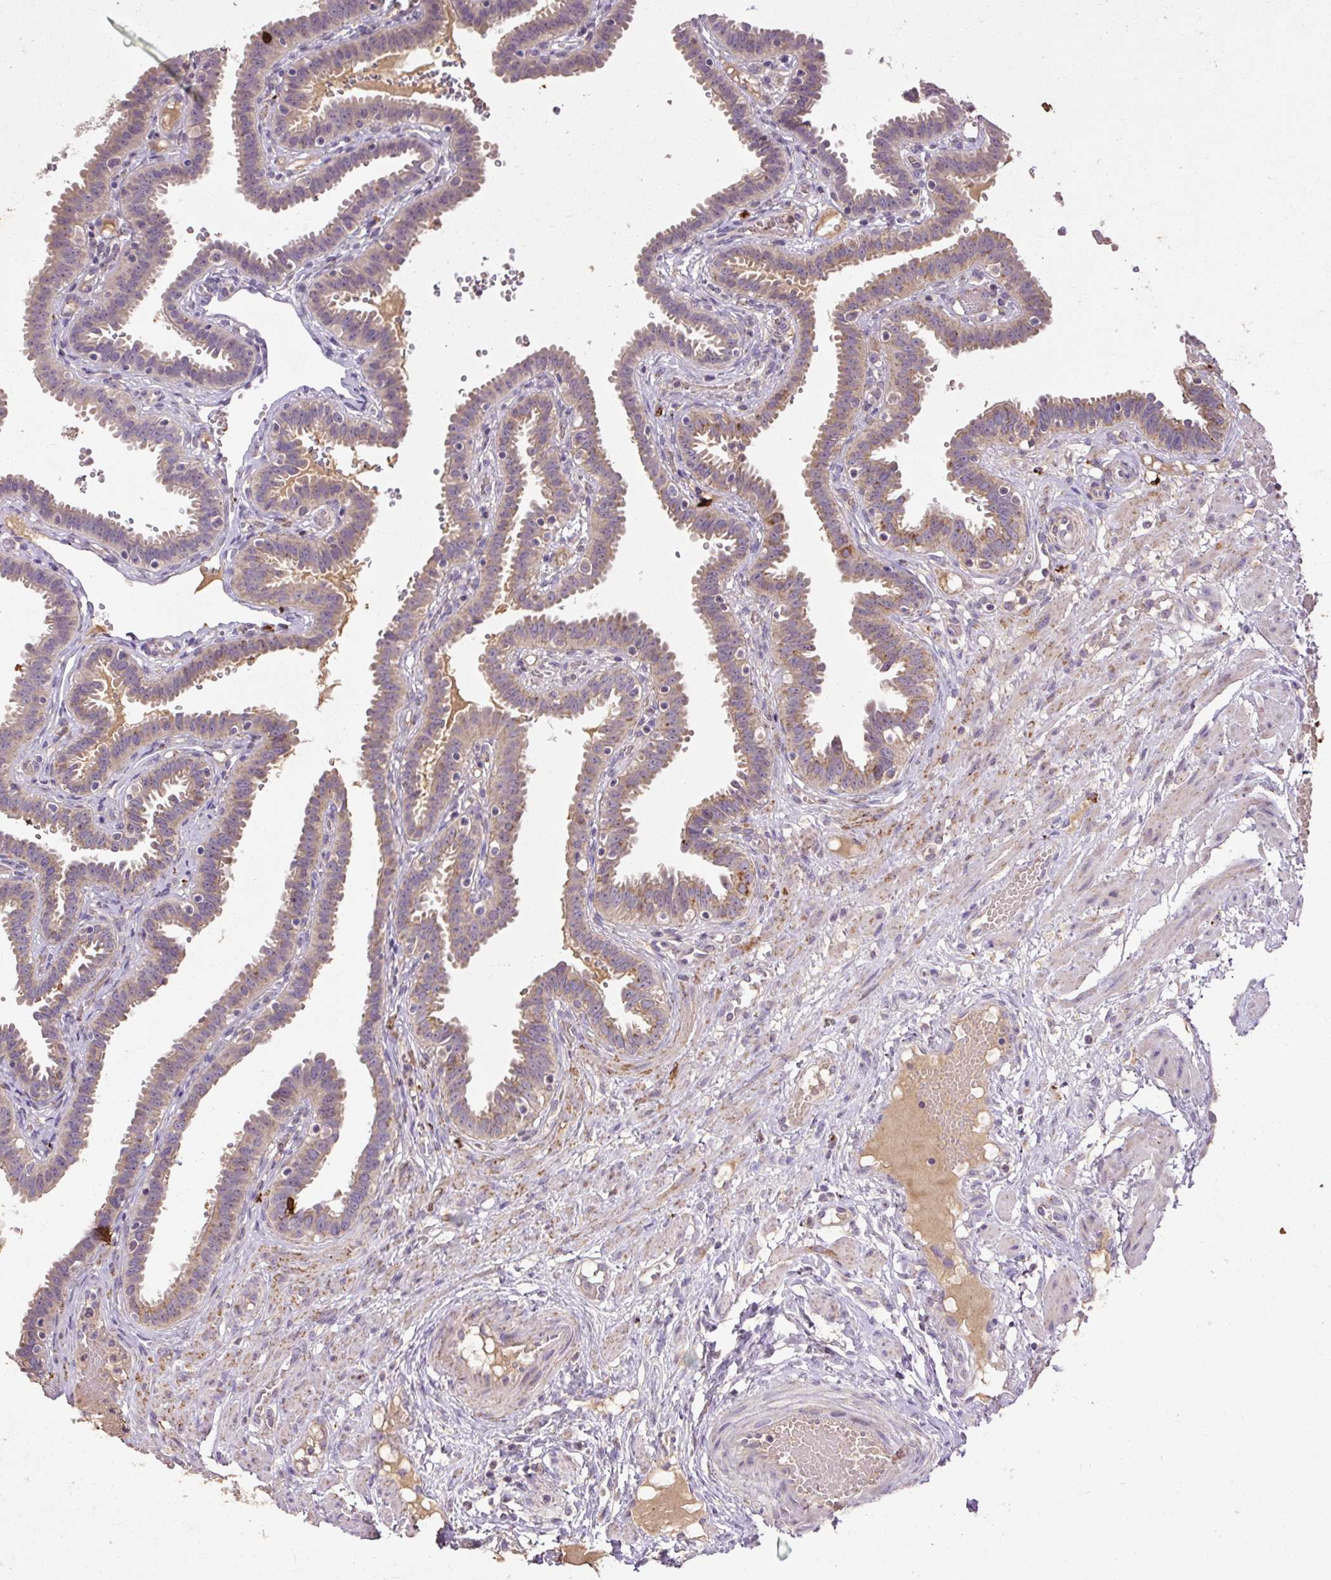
{"staining": {"intensity": "weak", "quantity": "25%-75%", "location": "cytoplasmic/membranous"}, "tissue": "fallopian tube", "cell_type": "Glandular cells", "image_type": "normal", "snomed": [{"axis": "morphology", "description": "Normal tissue, NOS"}, {"axis": "topography", "description": "Fallopian tube"}], "caption": "A high-resolution micrograph shows immunohistochemistry staining of unremarkable fallopian tube, which exhibits weak cytoplasmic/membranous positivity in approximately 25%-75% of glandular cells. (Stains: DAB in brown, nuclei in blue, Microscopy: brightfield microscopy at high magnification).", "gene": "LRTM2", "patient": {"sex": "female", "age": 37}}